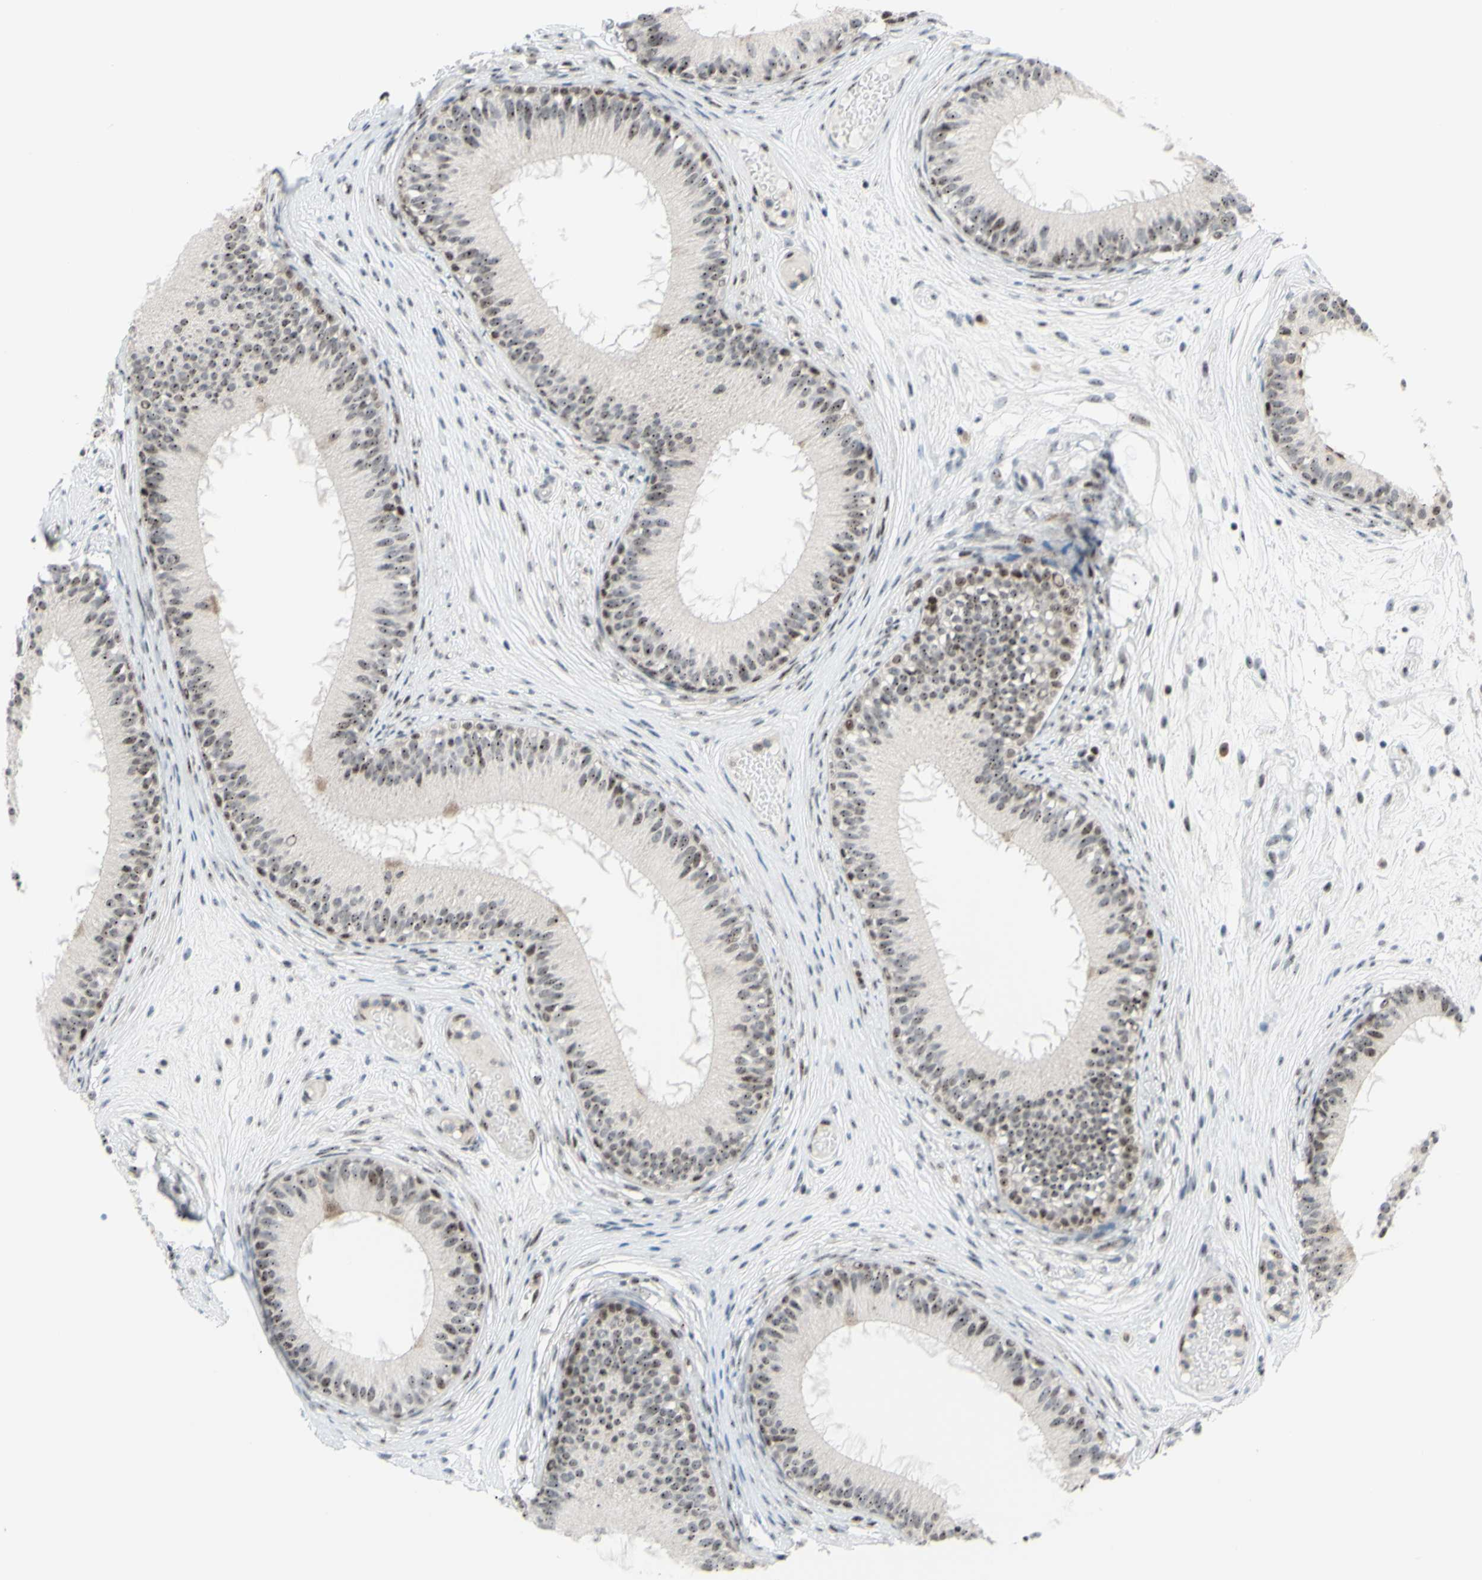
{"staining": {"intensity": "moderate", "quantity": ">75%", "location": "nuclear"}, "tissue": "epididymis", "cell_type": "Glandular cells", "image_type": "normal", "snomed": [{"axis": "morphology", "description": "Normal tissue, NOS"}, {"axis": "morphology", "description": "Atrophy, NOS"}, {"axis": "topography", "description": "Testis"}, {"axis": "topography", "description": "Epididymis"}], "caption": "This is a micrograph of IHC staining of benign epididymis, which shows moderate expression in the nuclear of glandular cells.", "gene": "POLR1A", "patient": {"sex": "male", "age": 18}}